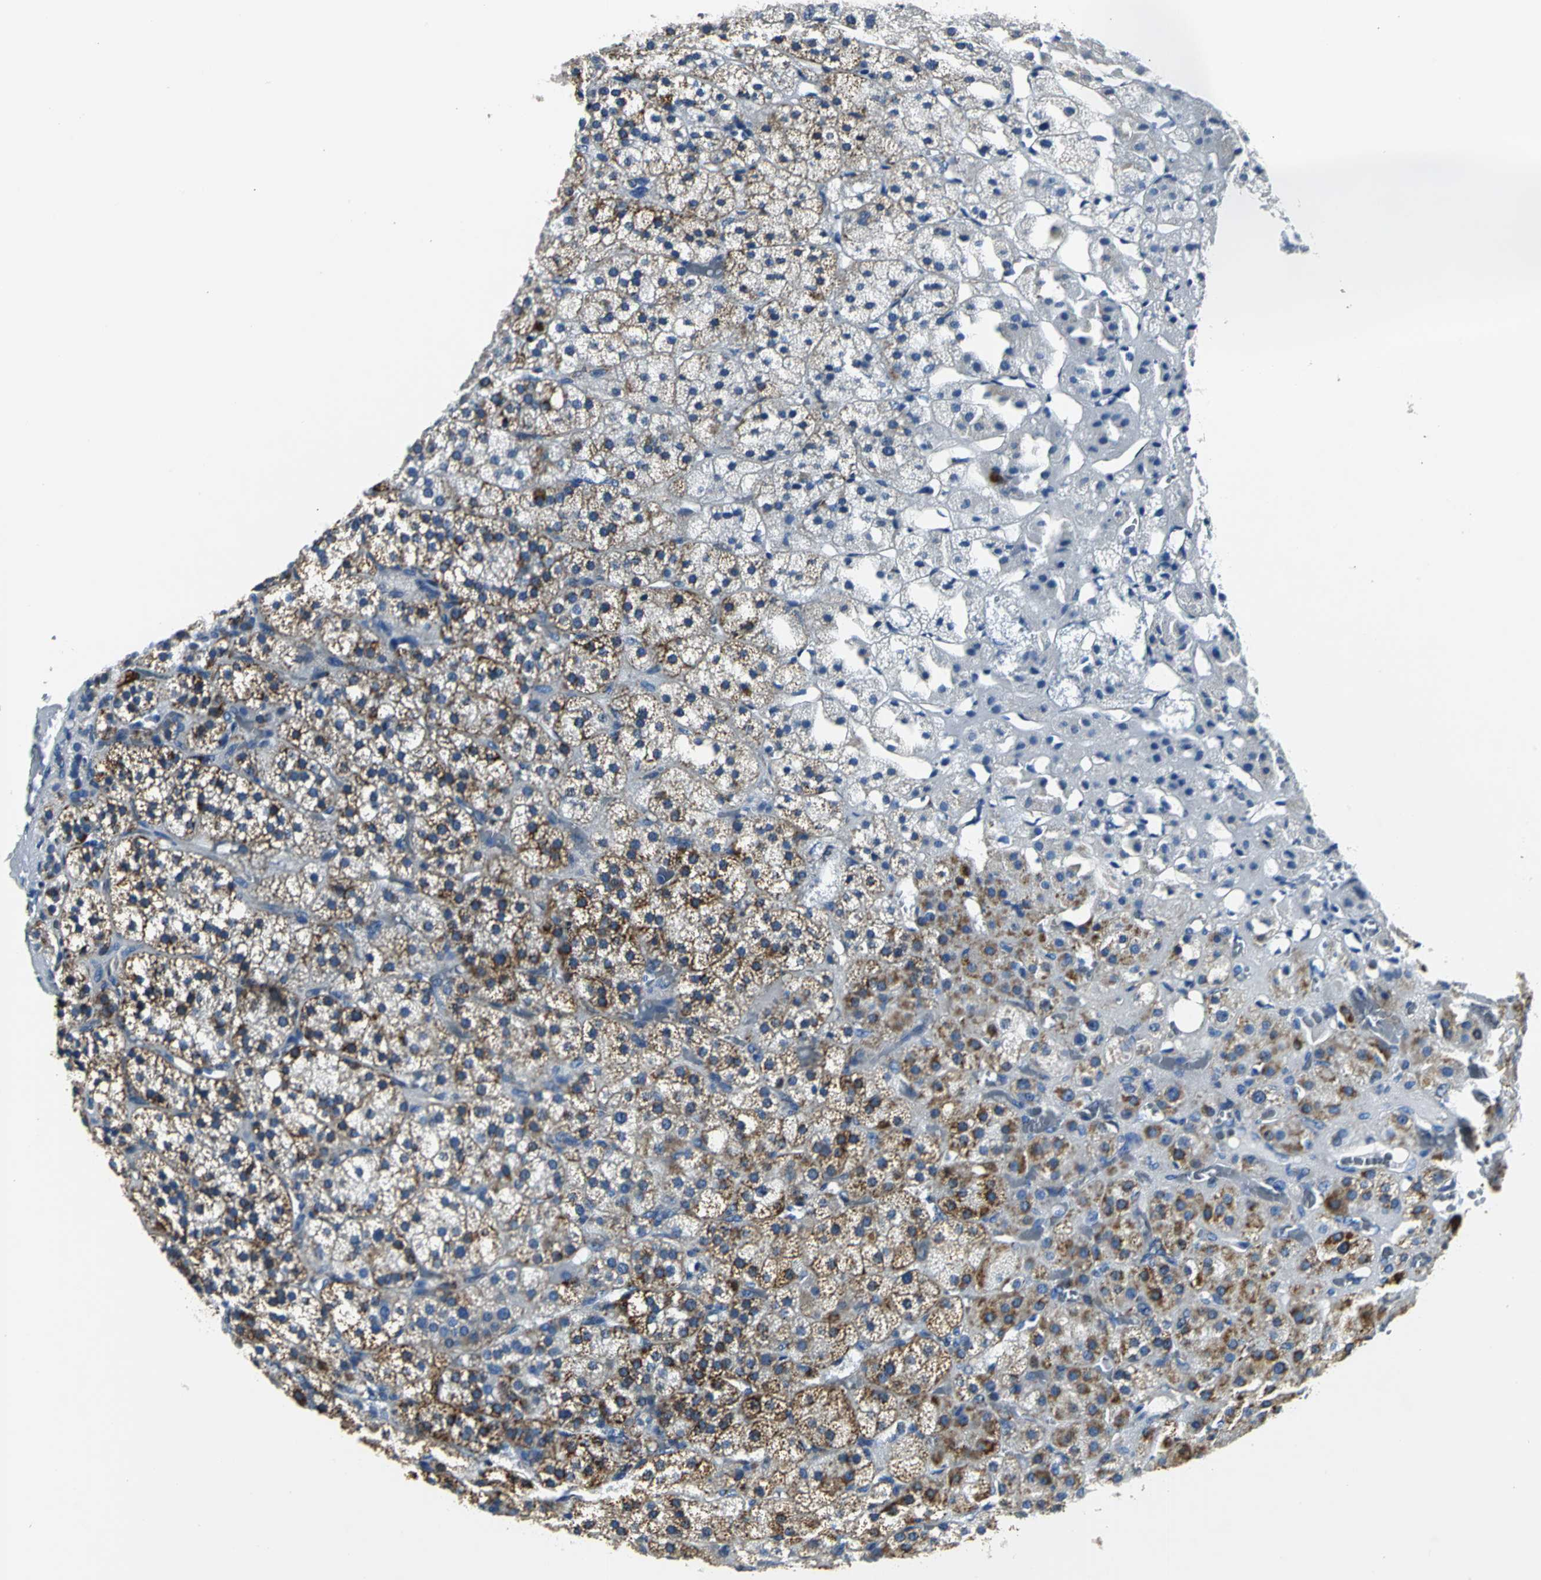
{"staining": {"intensity": "moderate", "quantity": ">75%", "location": "cytoplasmic/membranous"}, "tissue": "adrenal gland", "cell_type": "Glandular cells", "image_type": "normal", "snomed": [{"axis": "morphology", "description": "Normal tissue, NOS"}, {"axis": "topography", "description": "Adrenal gland"}], "caption": "Unremarkable adrenal gland reveals moderate cytoplasmic/membranous expression in approximately >75% of glandular cells.", "gene": "IFI6", "patient": {"sex": "female", "age": 71}}